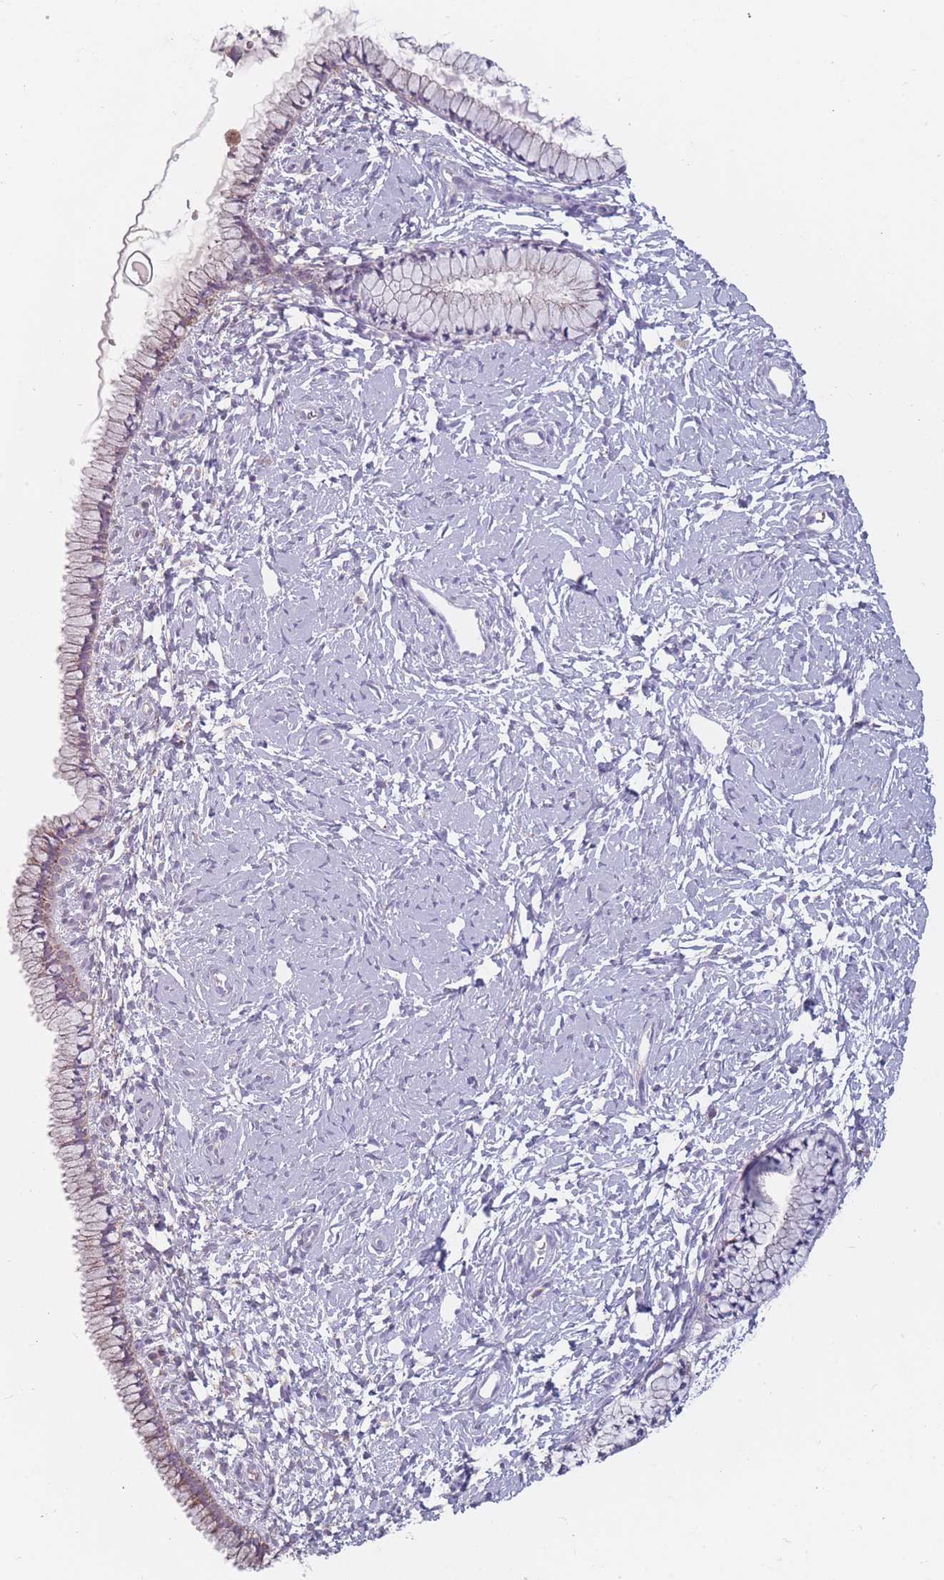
{"staining": {"intensity": "moderate", "quantity": "25%-75%", "location": "cytoplasmic/membranous"}, "tissue": "cervix", "cell_type": "Glandular cells", "image_type": "normal", "snomed": [{"axis": "morphology", "description": "Normal tissue, NOS"}, {"axis": "topography", "description": "Cervix"}], "caption": "A histopathology image showing moderate cytoplasmic/membranous expression in approximately 25%-75% of glandular cells in normal cervix, as visualized by brown immunohistochemical staining.", "gene": "PEX11B", "patient": {"sex": "female", "age": 33}}